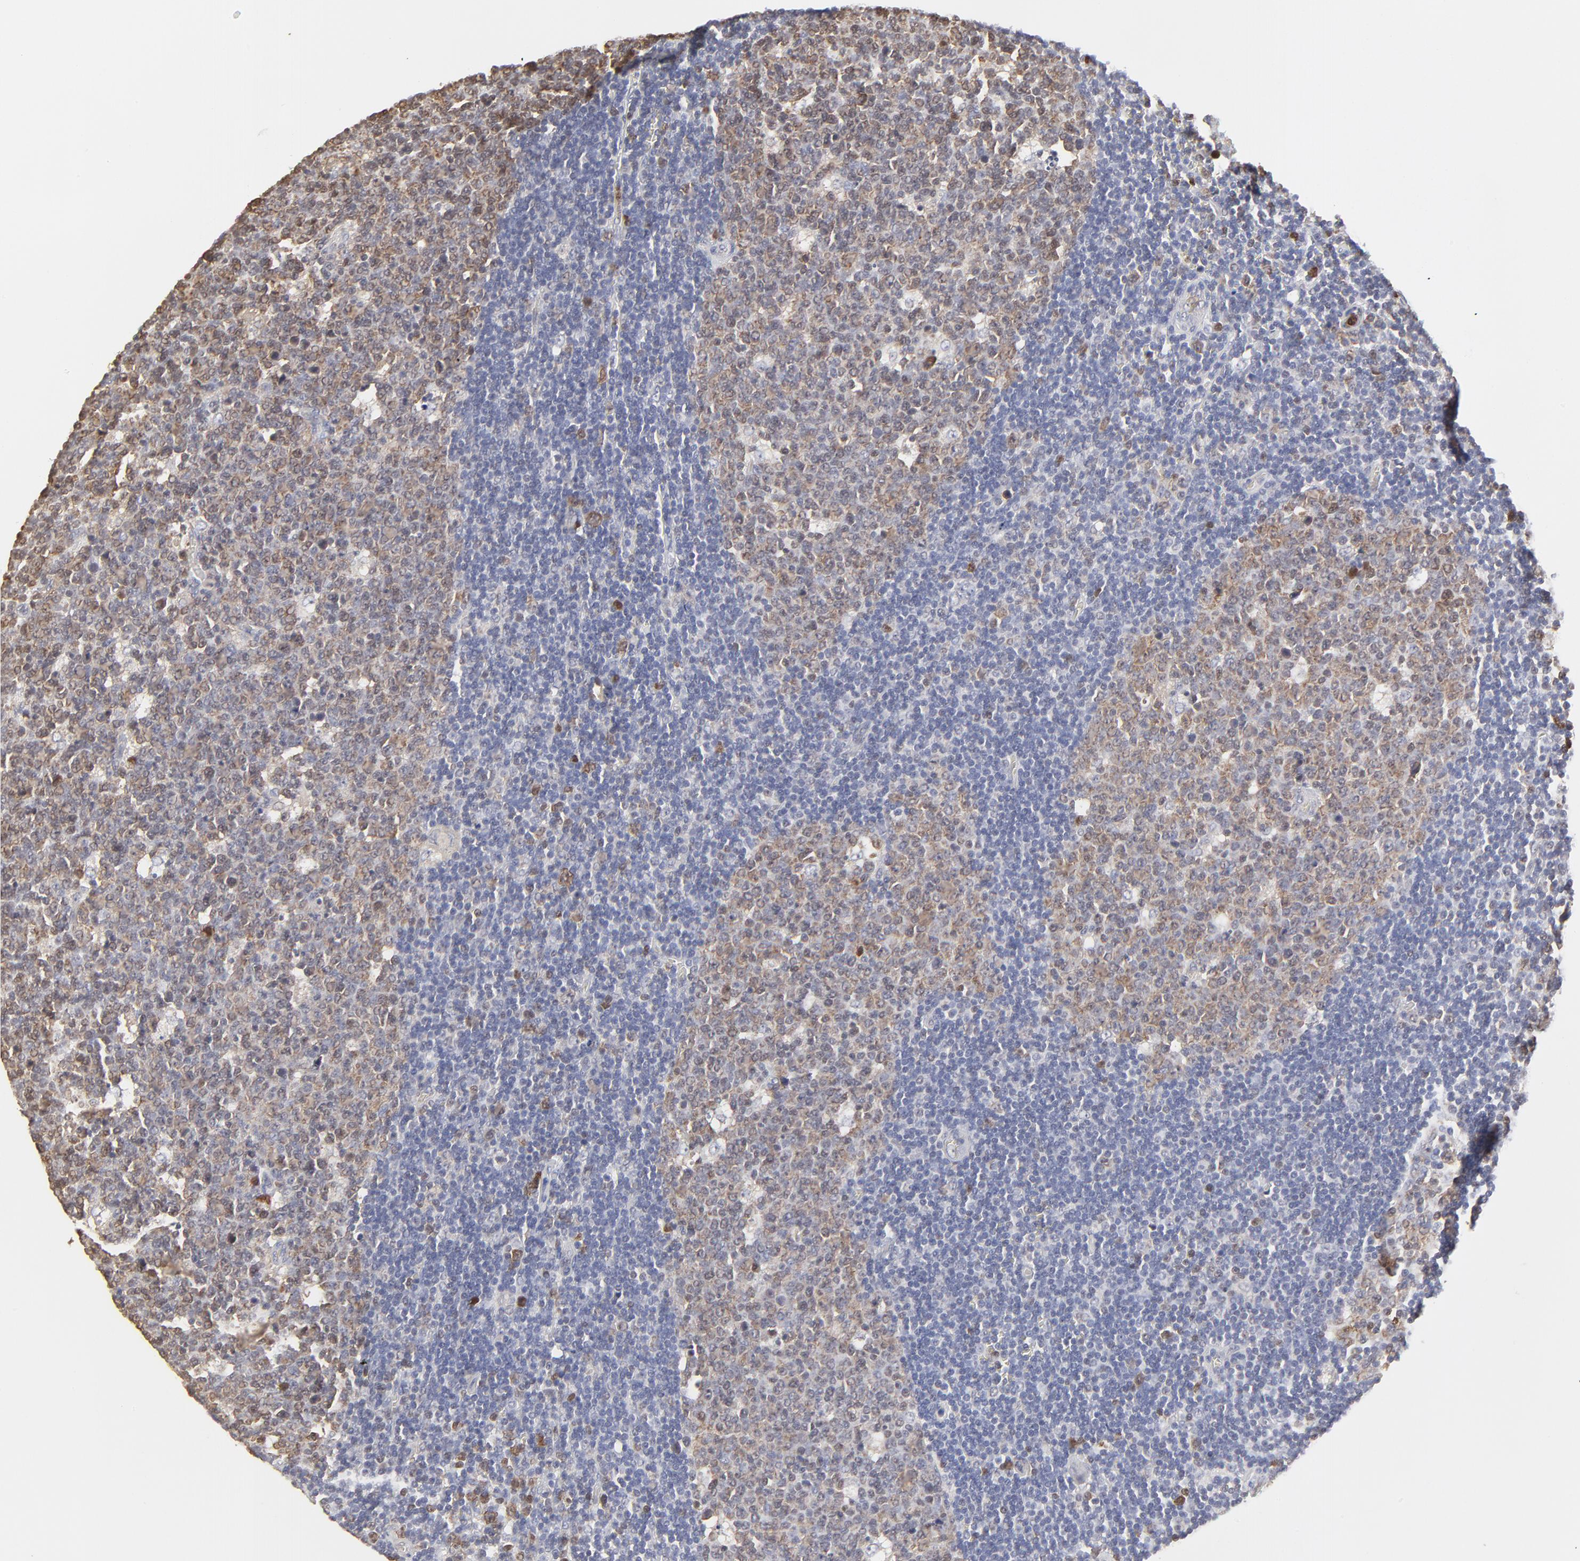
{"staining": {"intensity": "weak", "quantity": "25%-75%", "location": "cytoplasmic/membranous"}, "tissue": "lymph node", "cell_type": "Germinal center cells", "image_type": "normal", "snomed": [{"axis": "morphology", "description": "Normal tissue, NOS"}, {"axis": "topography", "description": "Lymph node"}, {"axis": "topography", "description": "Salivary gland"}], "caption": "IHC (DAB (3,3'-diaminobenzidine)) staining of unremarkable human lymph node exhibits weak cytoplasmic/membranous protein expression in approximately 25%-75% of germinal center cells. The staining was performed using DAB to visualize the protein expression in brown, while the nuclei were stained in blue with hematoxylin (Magnification: 20x).", "gene": "CASP3", "patient": {"sex": "male", "age": 8}}